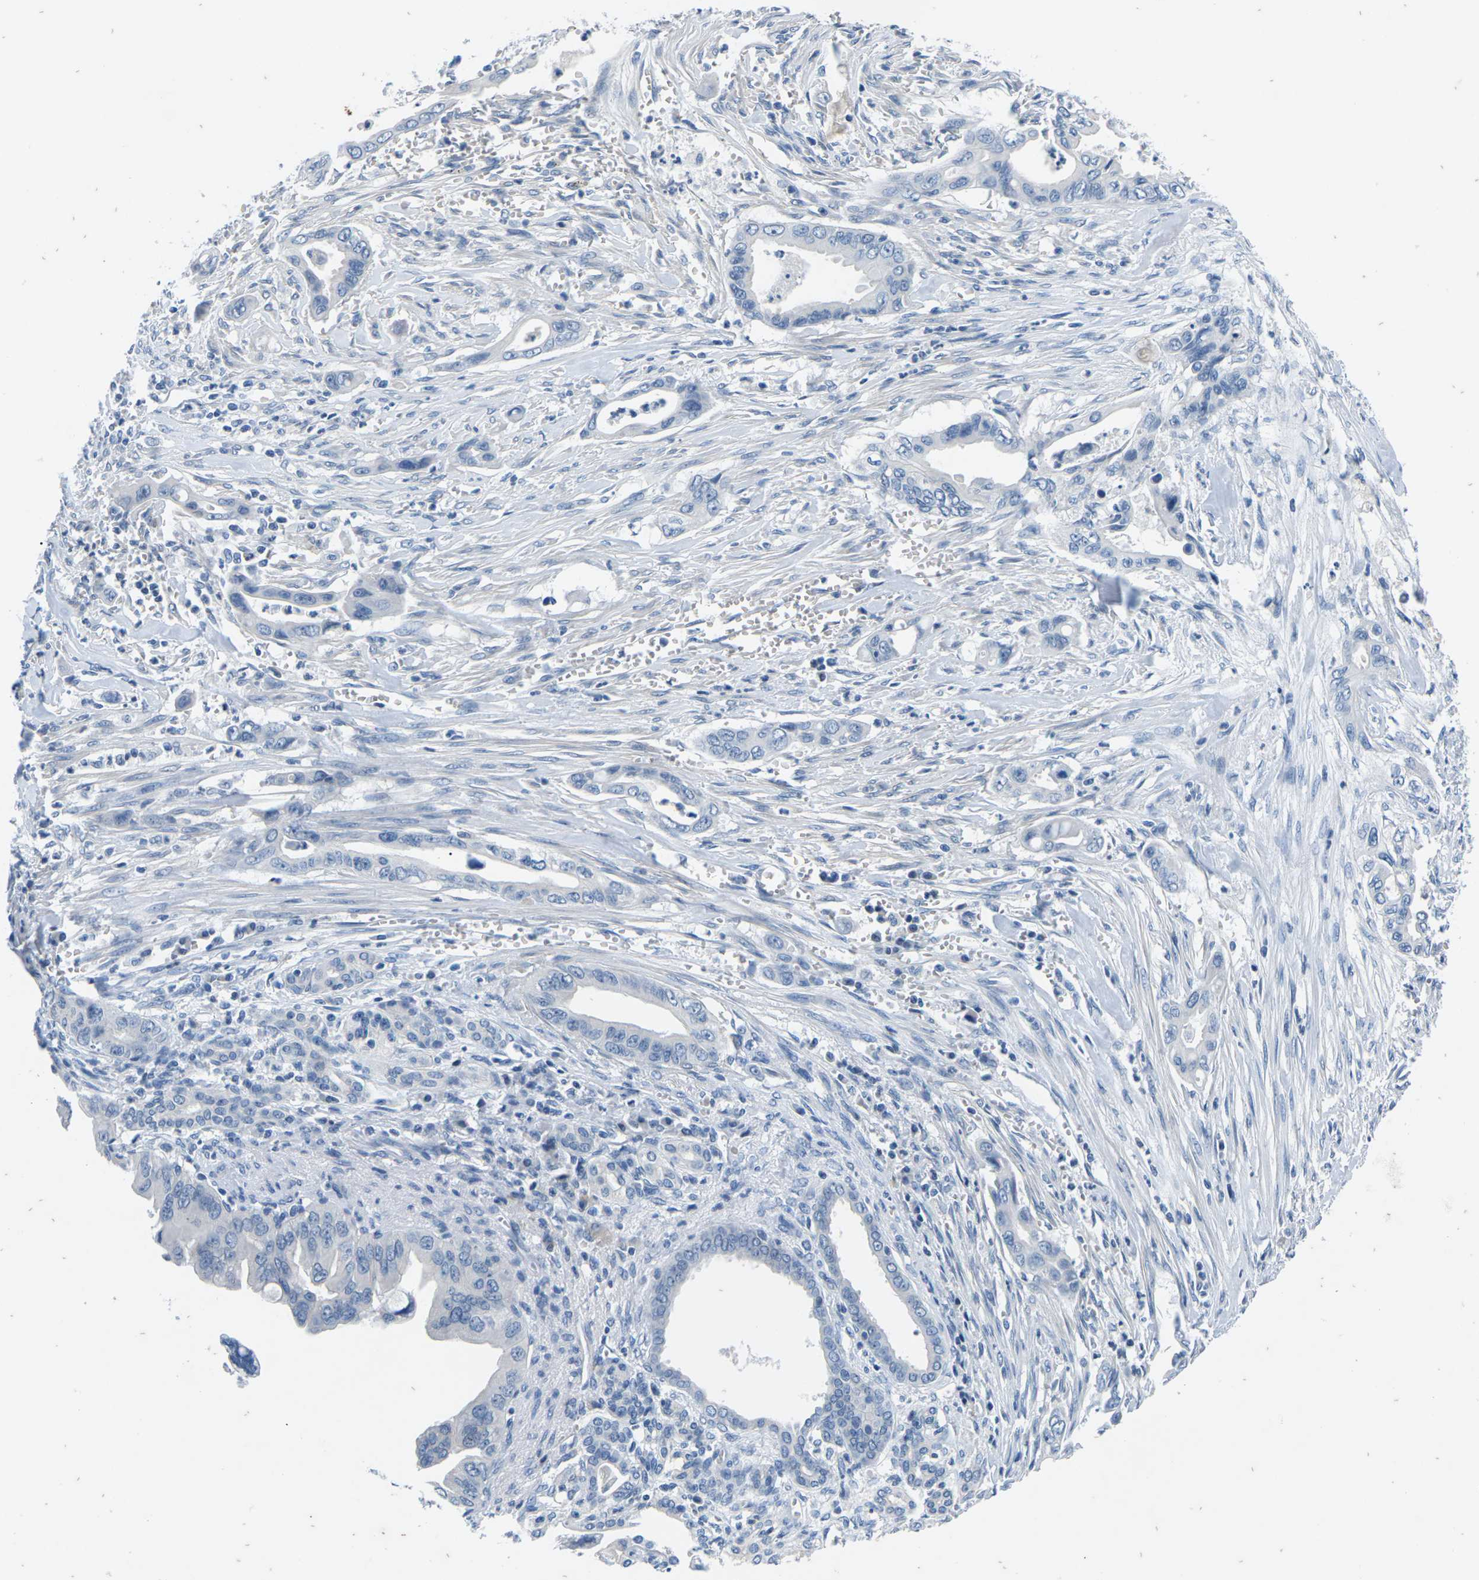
{"staining": {"intensity": "negative", "quantity": "none", "location": "none"}, "tissue": "pancreatic cancer", "cell_type": "Tumor cells", "image_type": "cancer", "snomed": [{"axis": "morphology", "description": "Adenocarcinoma, NOS"}, {"axis": "topography", "description": "Pancreas"}], "caption": "Protein analysis of pancreatic cancer displays no significant staining in tumor cells.", "gene": "UMOD", "patient": {"sex": "male", "age": 59}}